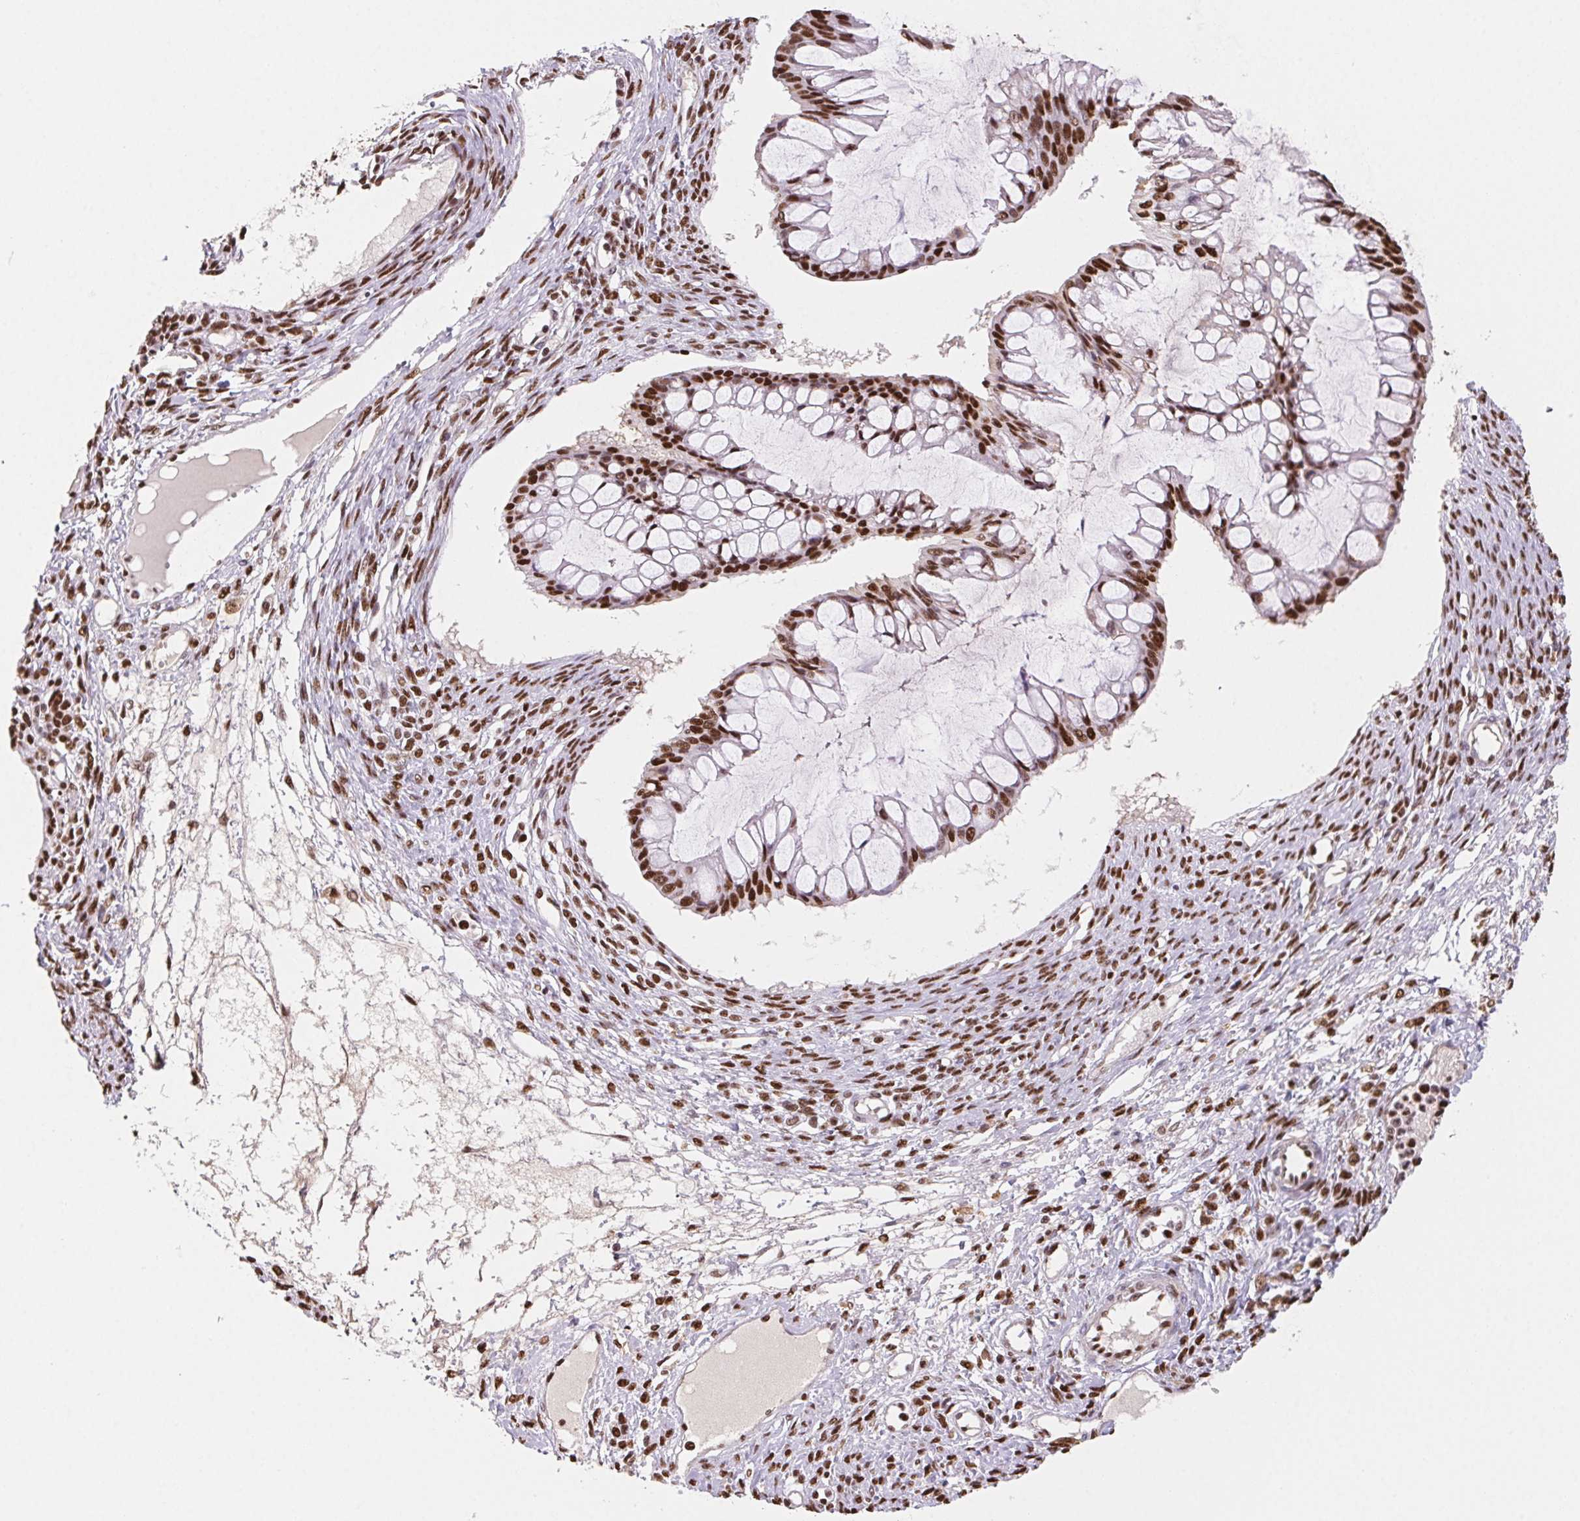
{"staining": {"intensity": "strong", "quantity": ">75%", "location": "nuclear"}, "tissue": "ovarian cancer", "cell_type": "Tumor cells", "image_type": "cancer", "snomed": [{"axis": "morphology", "description": "Cystadenocarcinoma, mucinous, NOS"}, {"axis": "topography", "description": "Ovary"}], "caption": "Ovarian mucinous cystadenocarcinoma was stained to show a protein in brown. There is high levels of strong nuclear staining in about >75% of tumor cells.", "gene": "SET", "patient": {"sex": "female", "age": 73}}